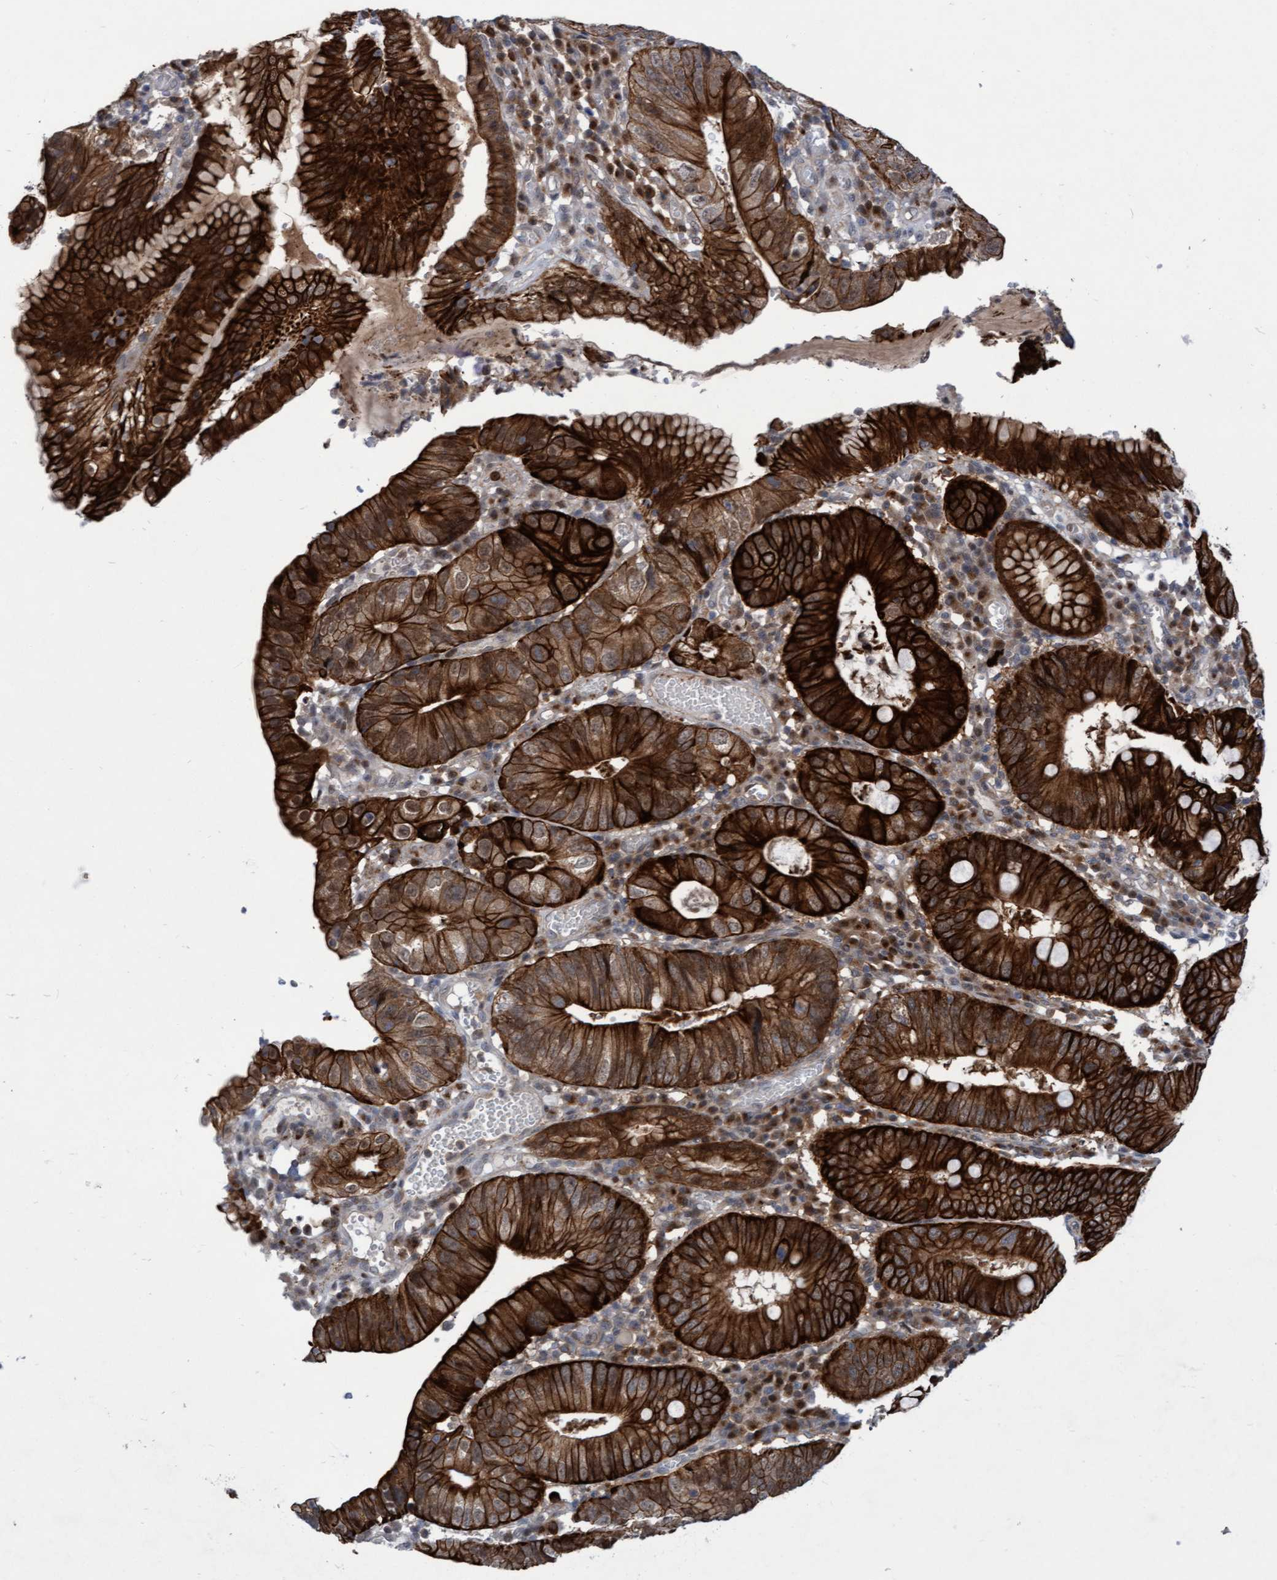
{"staining": {"intensity": "strong", "quantity": "25%-75%", "location": "cytoplasmic/membranous,nuclear"}, "tissue": "stomach cancer", "cell_type": "Tumor cells", "image_type": "cancer", "snomed": [{"axis": "morphology", "description": "Adenocarcinoma, NOS"}, {"axis": "topography", "description": "Stomach"}], "caption": "Strong cytoplasmic/membranous and nuclear protein staining is present in about 25%-75% of tumor cells in stomach adenocarcinoma.", "gene": "RAP1GAP2", "patient": {"sex": "male", "age": 59}}